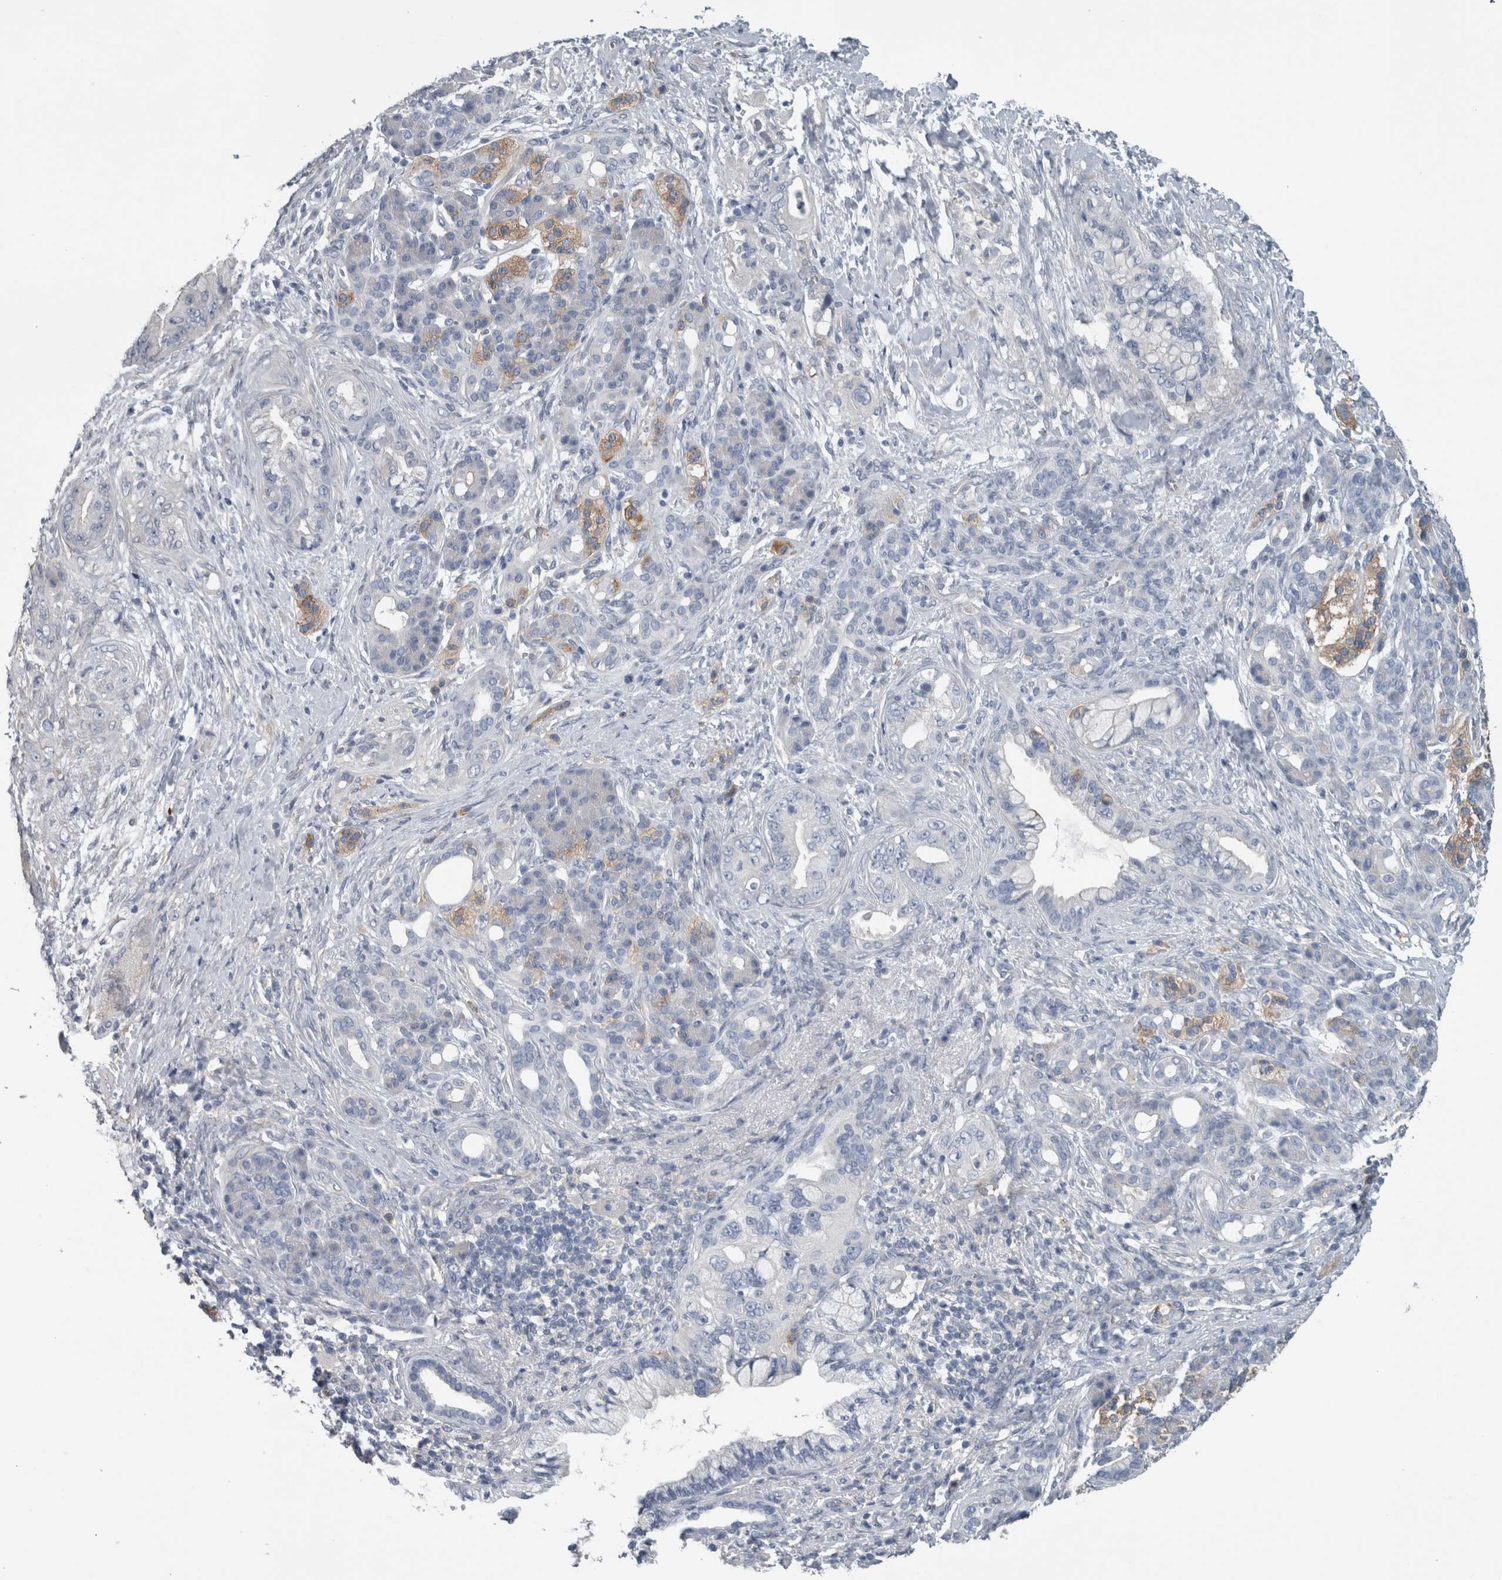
{"staining": {"intensity": "negative", "quantity": "none", "location": "none"}, "tissue": "pancreatic cancer", "cell_type": "Tumor cells", "image_type": "cancer", "snomed": [{"axis": "morphology", "description": "Adenocarcinoma, NOS"}, {"axis": "topography", "description": "Pancreas"}], "caption": "The photomicrograph displays no staining of tumor cells in pancreatic adenocarcinoma.", "gene": "SH3GL2", "patient": {"sex": "male", "age": 59}}